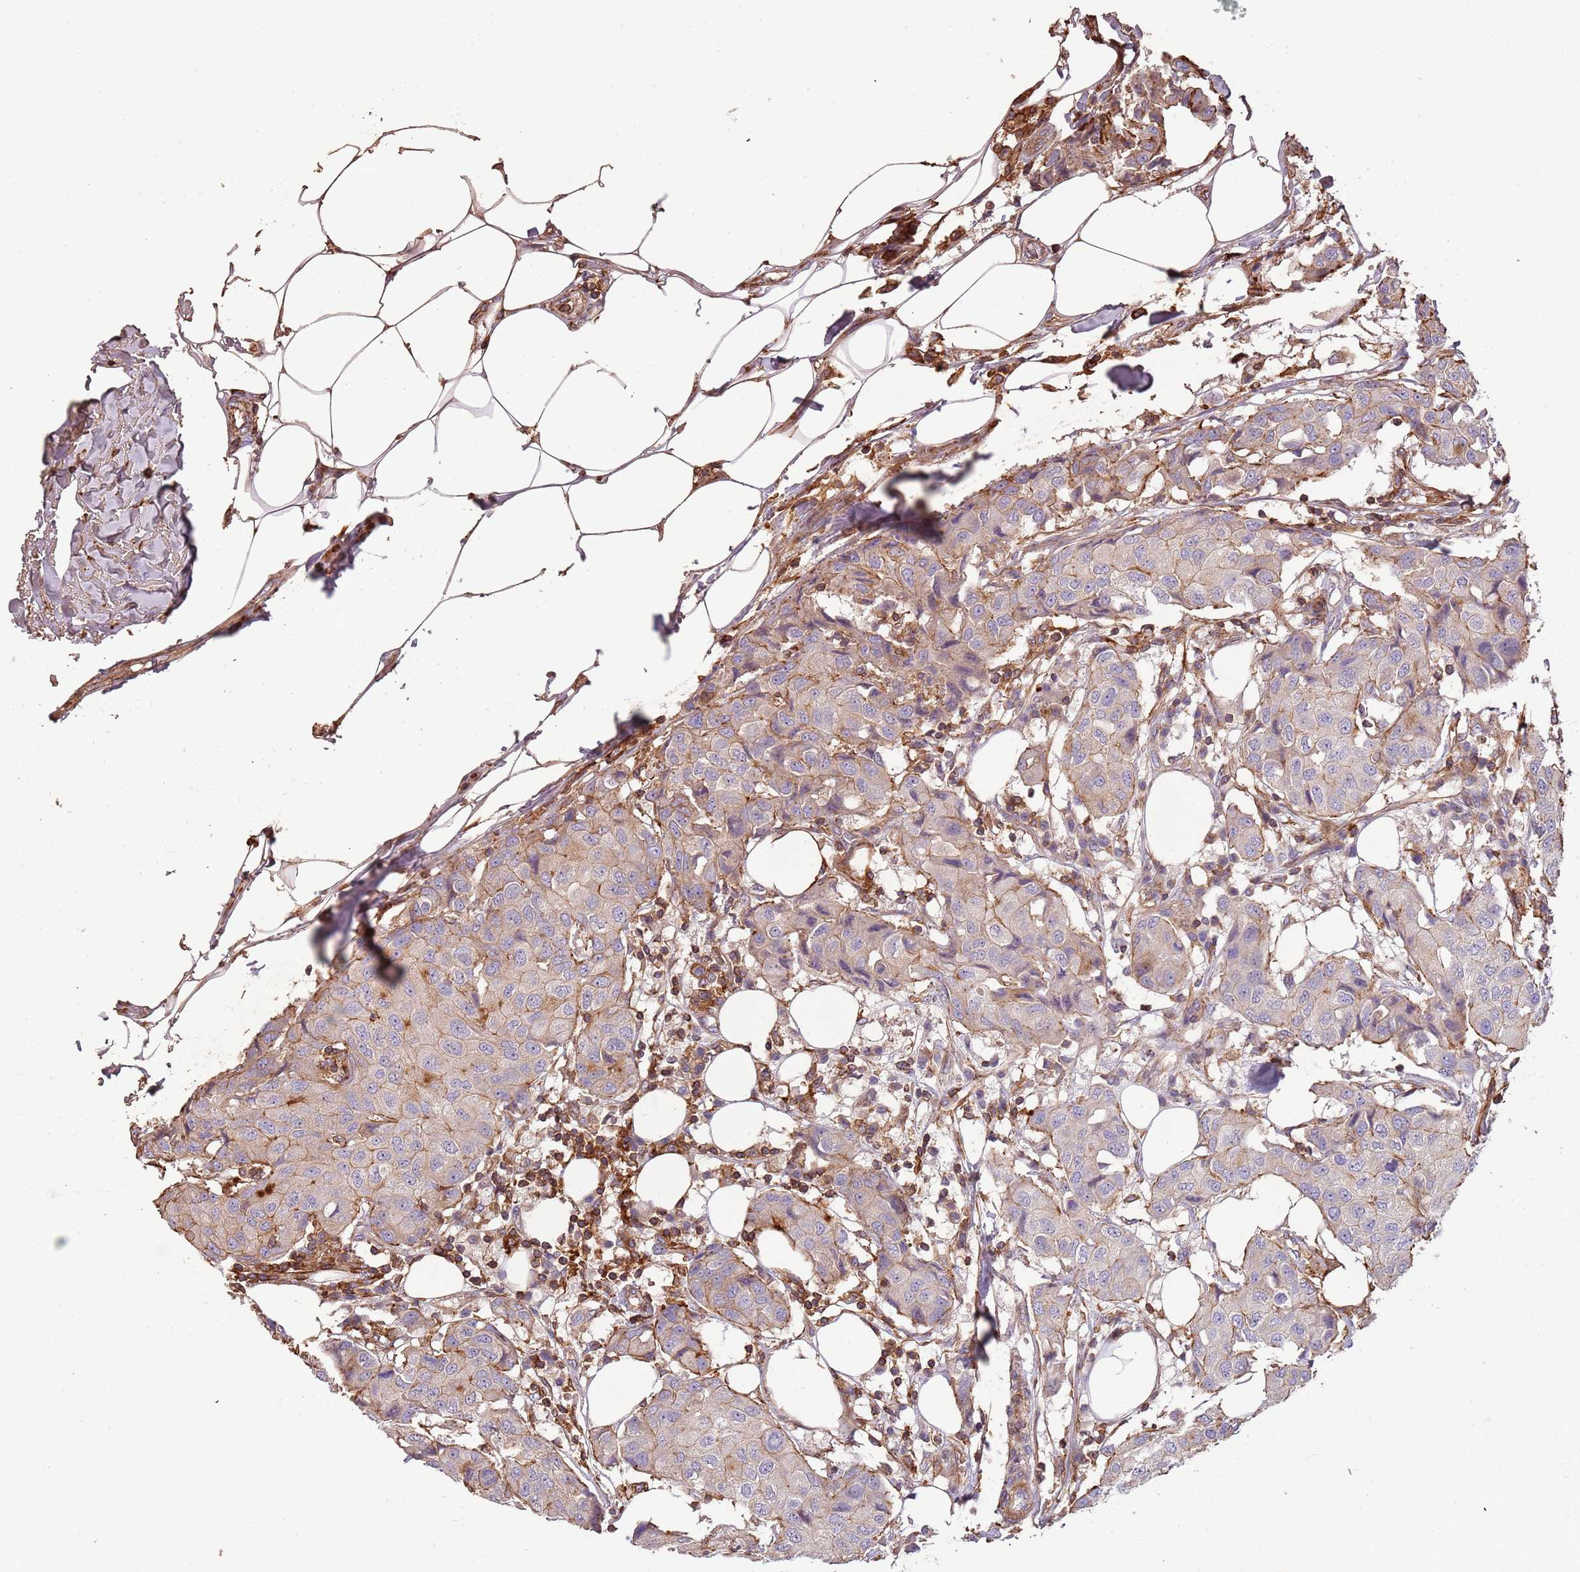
{"staining": {"intensity": "weak", "quantity": "25%-75%", "location": "cytoplasmic/membranous"}, "tissue": "breast cancer", "cell_type": "Tumor cells", "image_type": "cancer", "snomed": [{"axis": "morphology", "description": "Duct carcinoma"}, {"axis": "topography", "description": "Breast"}], "caption": "Protein expression analysis of human breast invasive ductal carcinoma reveals weak cytoplasmic/membranous staining in approximately 25%-75% of tumor cells. (DAB (3,3'-diaminobenzidine) IHC with brightfield microscopy, high magnification).", "gene": "FECH", "patient": {"sex": "female", "age": 80}}